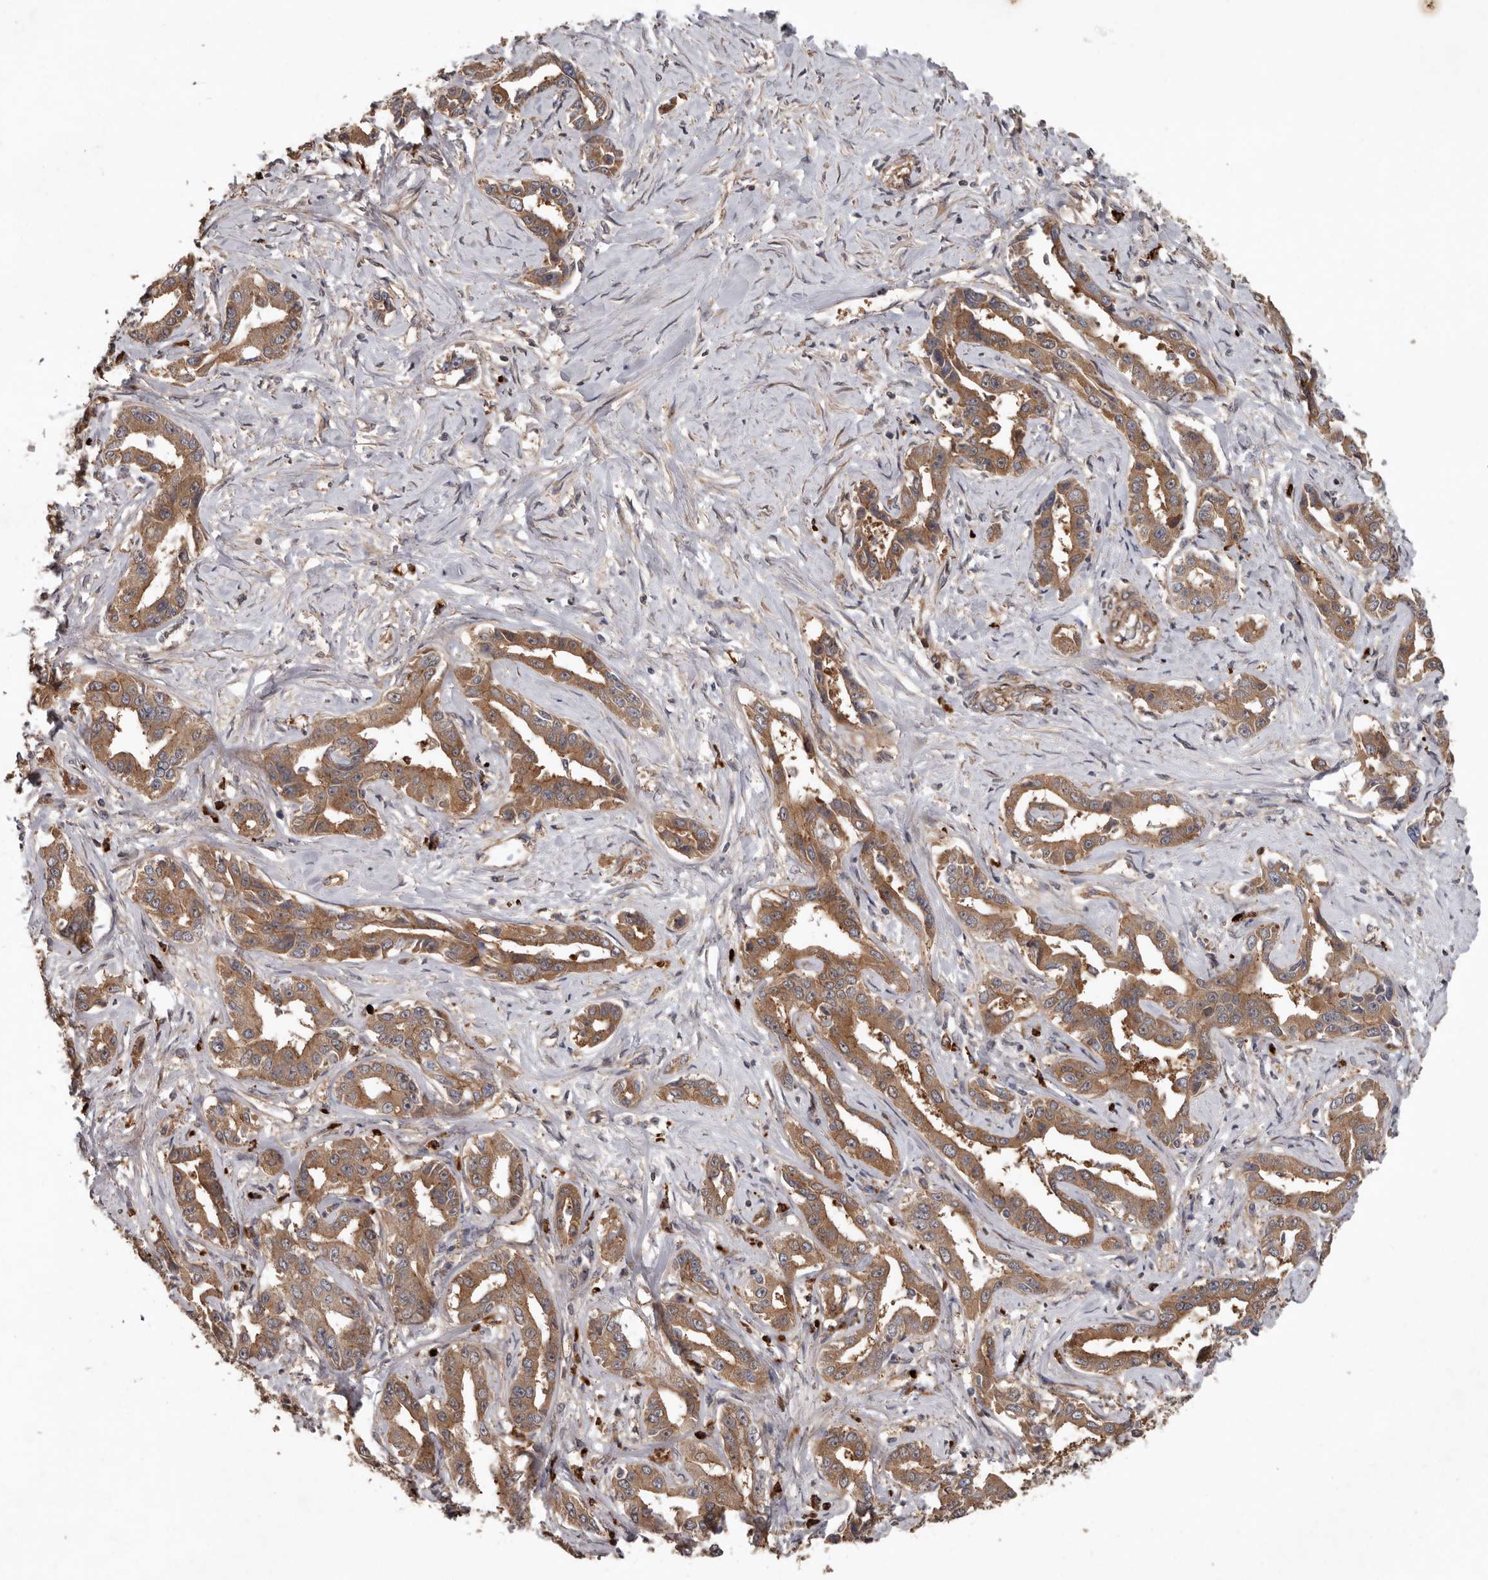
{"staining": {"intensity": "moderate", "quantity": ">75%", "location": "cytoplasmic/membranous"}, "tissue": "liver cancer", "cell_type": "Tumor cells", "image_type": "cancer", "snomed": [{"axis": "morphology", "description": "Cholangiocarcinoma"}, {"axis": "topography", "description": "Liver"}], "caption": "Human cholangiocarcinoma (liver) stained with a protein marker shows moderate staining in tumor cells.", "gene": "ARHGEF5", "patient": {"sex": "male", "age": 59}}